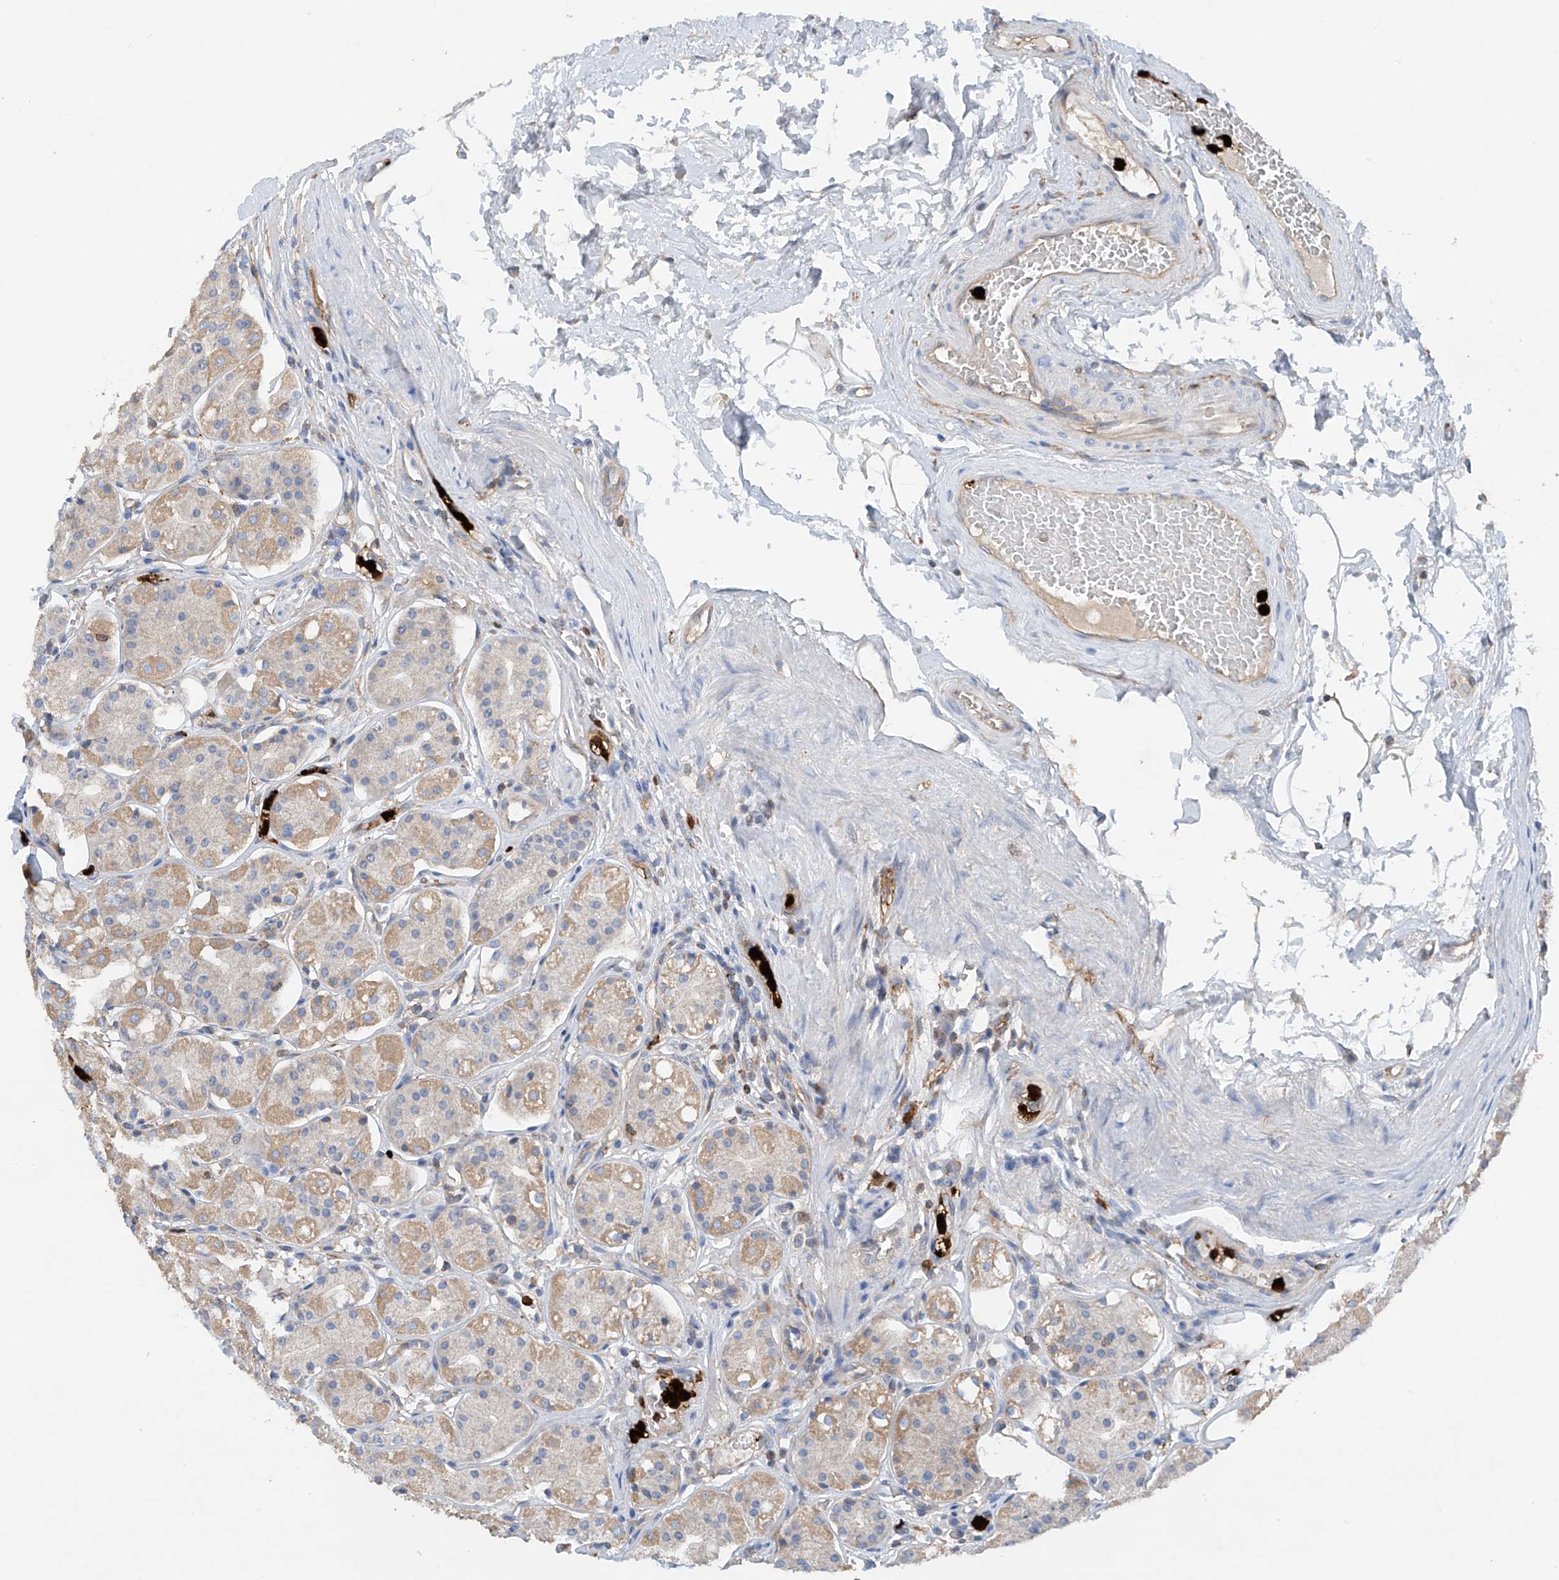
{"staining": {"intensity": "moderate", "quantity": "25%-75%", "location": "cytoplasmic/membranous"}, "tissue": "stomach", "cell_type": "Glandular cells", "image_type": "normal", "snomed": [{"axis": "morphology", "description": "Normal tissue, NOS"}, {"axis": "topography", "description": "Stomach"}, {"axis": "topography", "description": "Stomach, lower"}], "caption": "IHC of normal human stomach exhibits medium levels of moderate cytoplasmic/membranous staining in approximately 25%-75% of glandular cells. Nuclei are stained in blue.", "gene": "PHACTR2", "patient": {"sex": "female", "age": 56}}